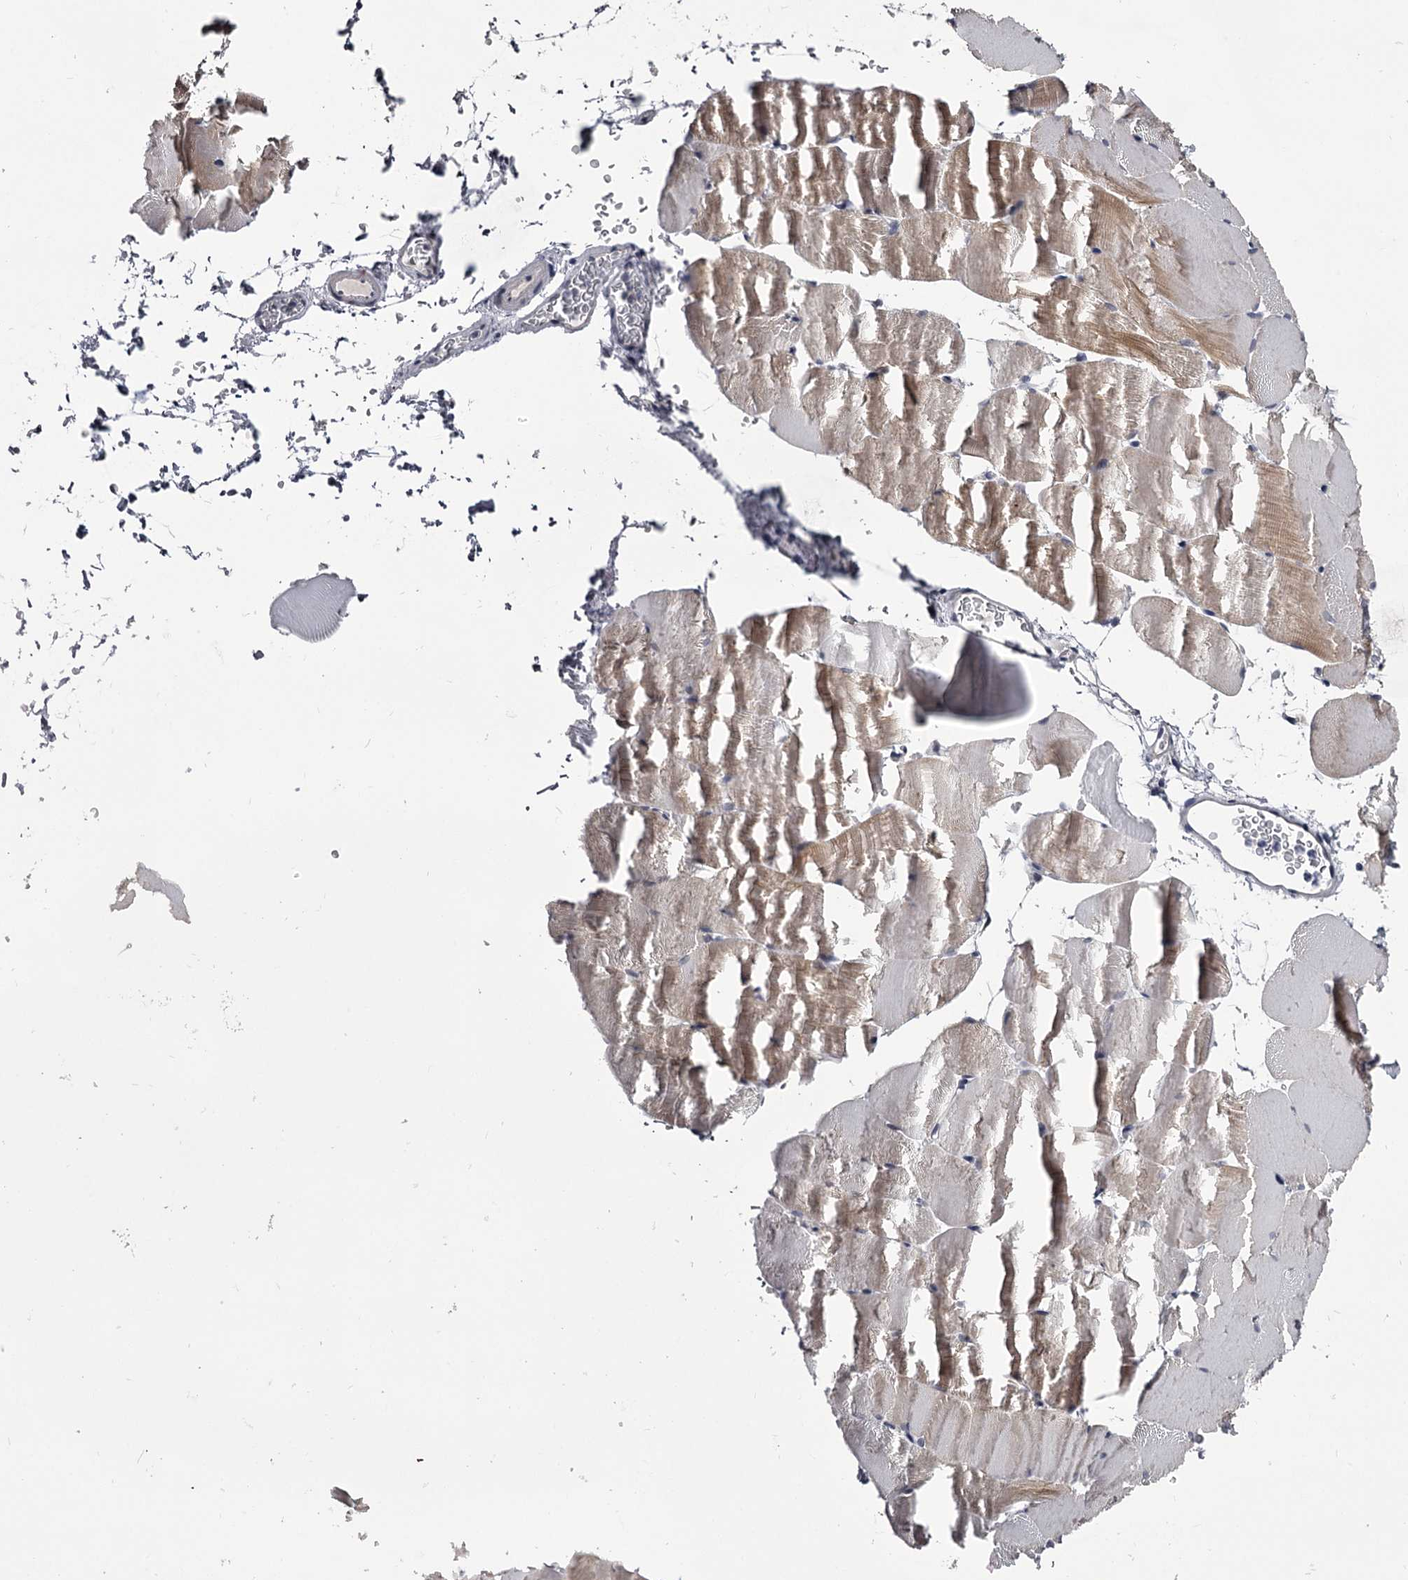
{"staining": {"intensity": "weak", "quantity": "<25%", "location": "cytoplasmic/membranous"}, "tissue": "skeletal muscle", "cell_type": "Myocytes", "image_type": "normal", "snomed": [{"axis": "morphology", "description": "Normal tissue, NOS"}, {"axis": "topography", "description": "Skeletal muscle"}, {"axis": "topography", "description": "Parathyroid gland"}], "caption": "Immunohistochemistry of unremarkable skeletal muscle reveals no positivity in myocytes.", "gene": "OVOL2", "patient": {"sex": "female", "age": 37}}